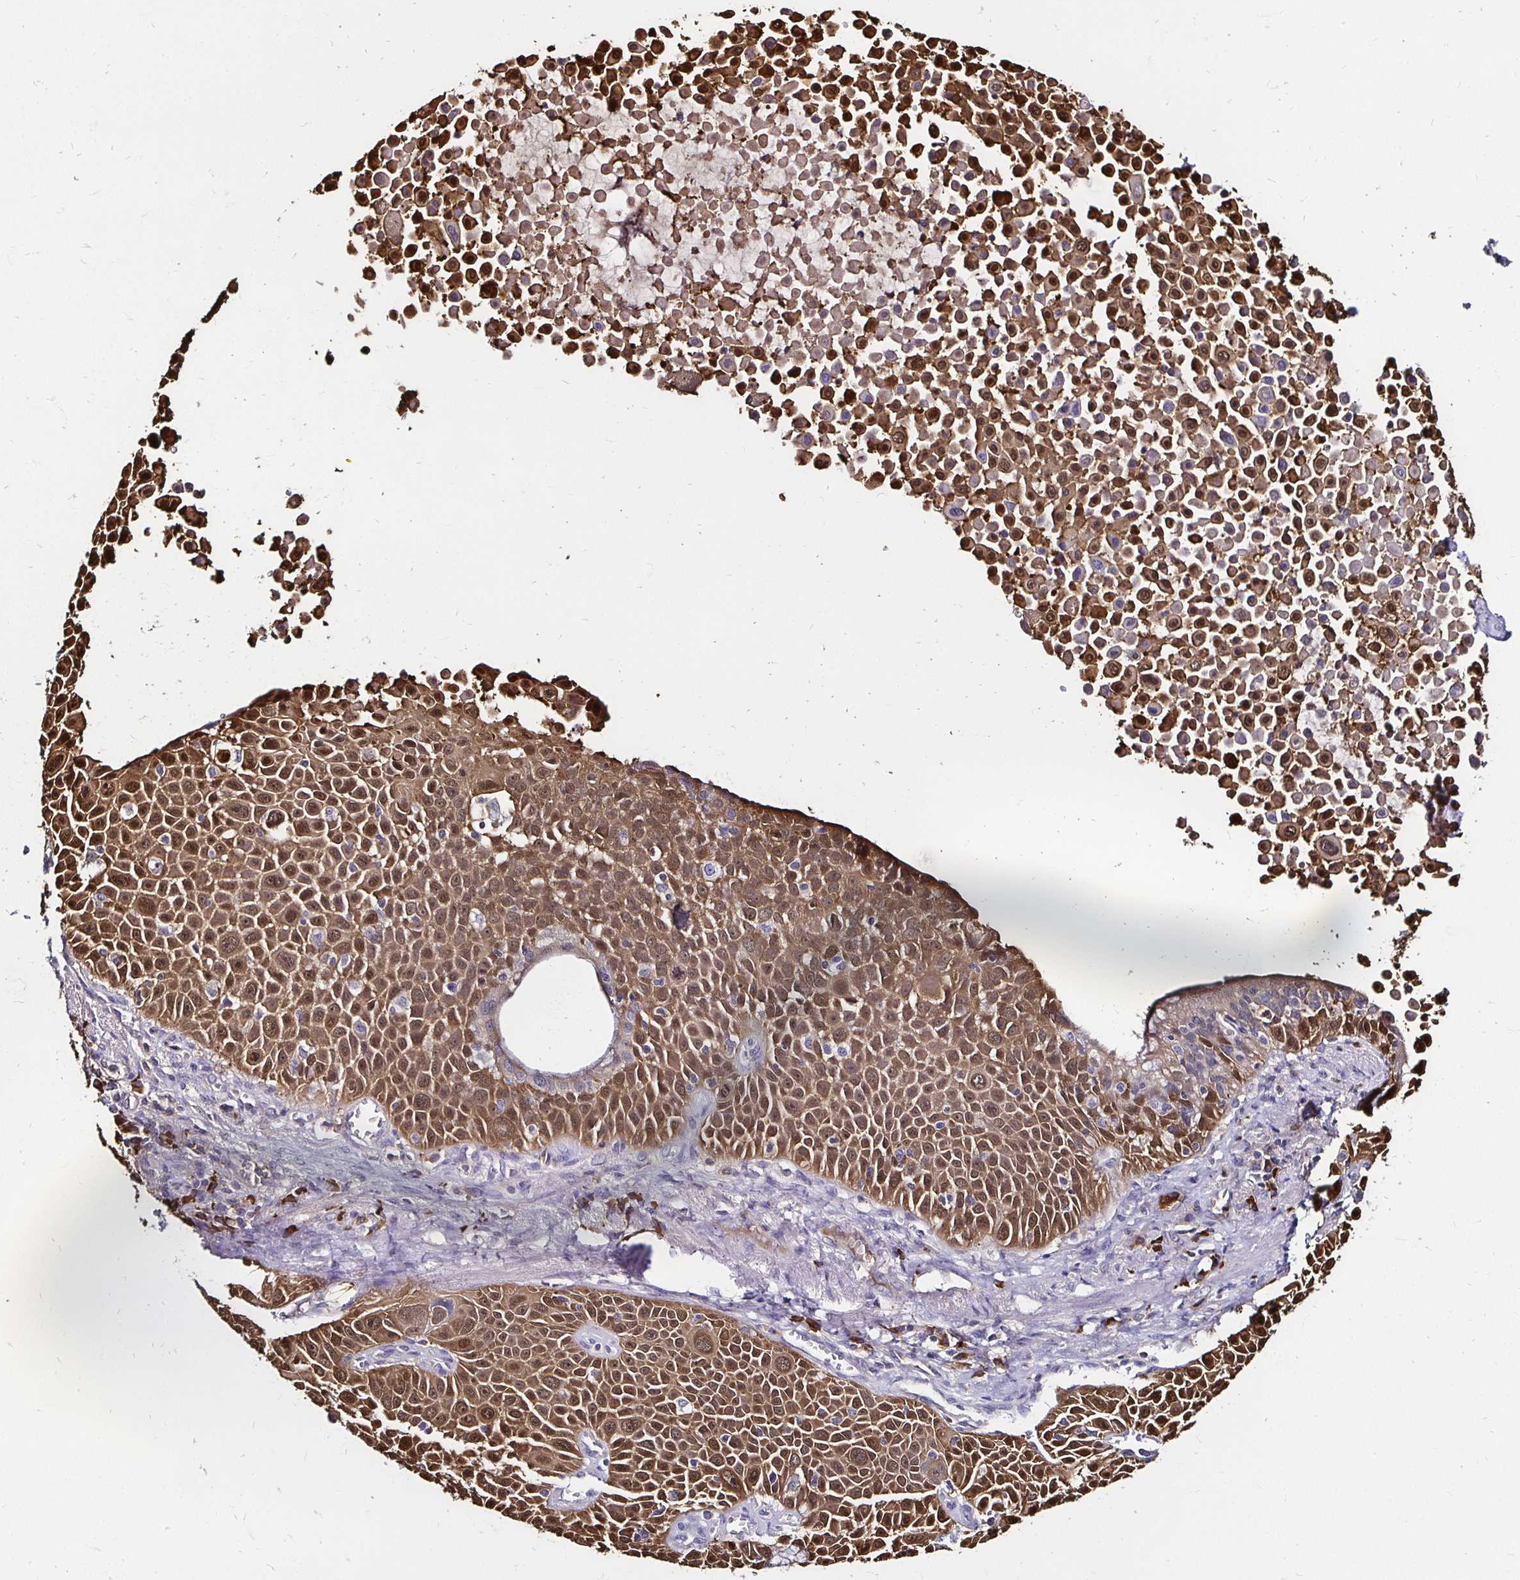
{"staining": {"intensity": "moderate", "quantity": ">75%", "location": "cytoplasmic/membranous,nuclear"}, "tissue": "lung cancer", "cell_type": "Tumor cells", "image_type": "cancer", "snomed": [{"axis": "morphology", "description": "Squamous cell carcinoma, NOS"}, {"axis": "morphology", "description": "Squamous cell carcinoma, metastatic, NOS"}, {"axis": "topography", "description": "Lymph node"}, {"axis": "topography", "description": "Lung"}], "caption": "Moderate cytoplasmic/membranous and nuclear expression for a protein is present in approximately >75% of tumor cells of lung cancer using IHC.", "gene": "TXN", "patient": {"sex": "female", "age": 62}}